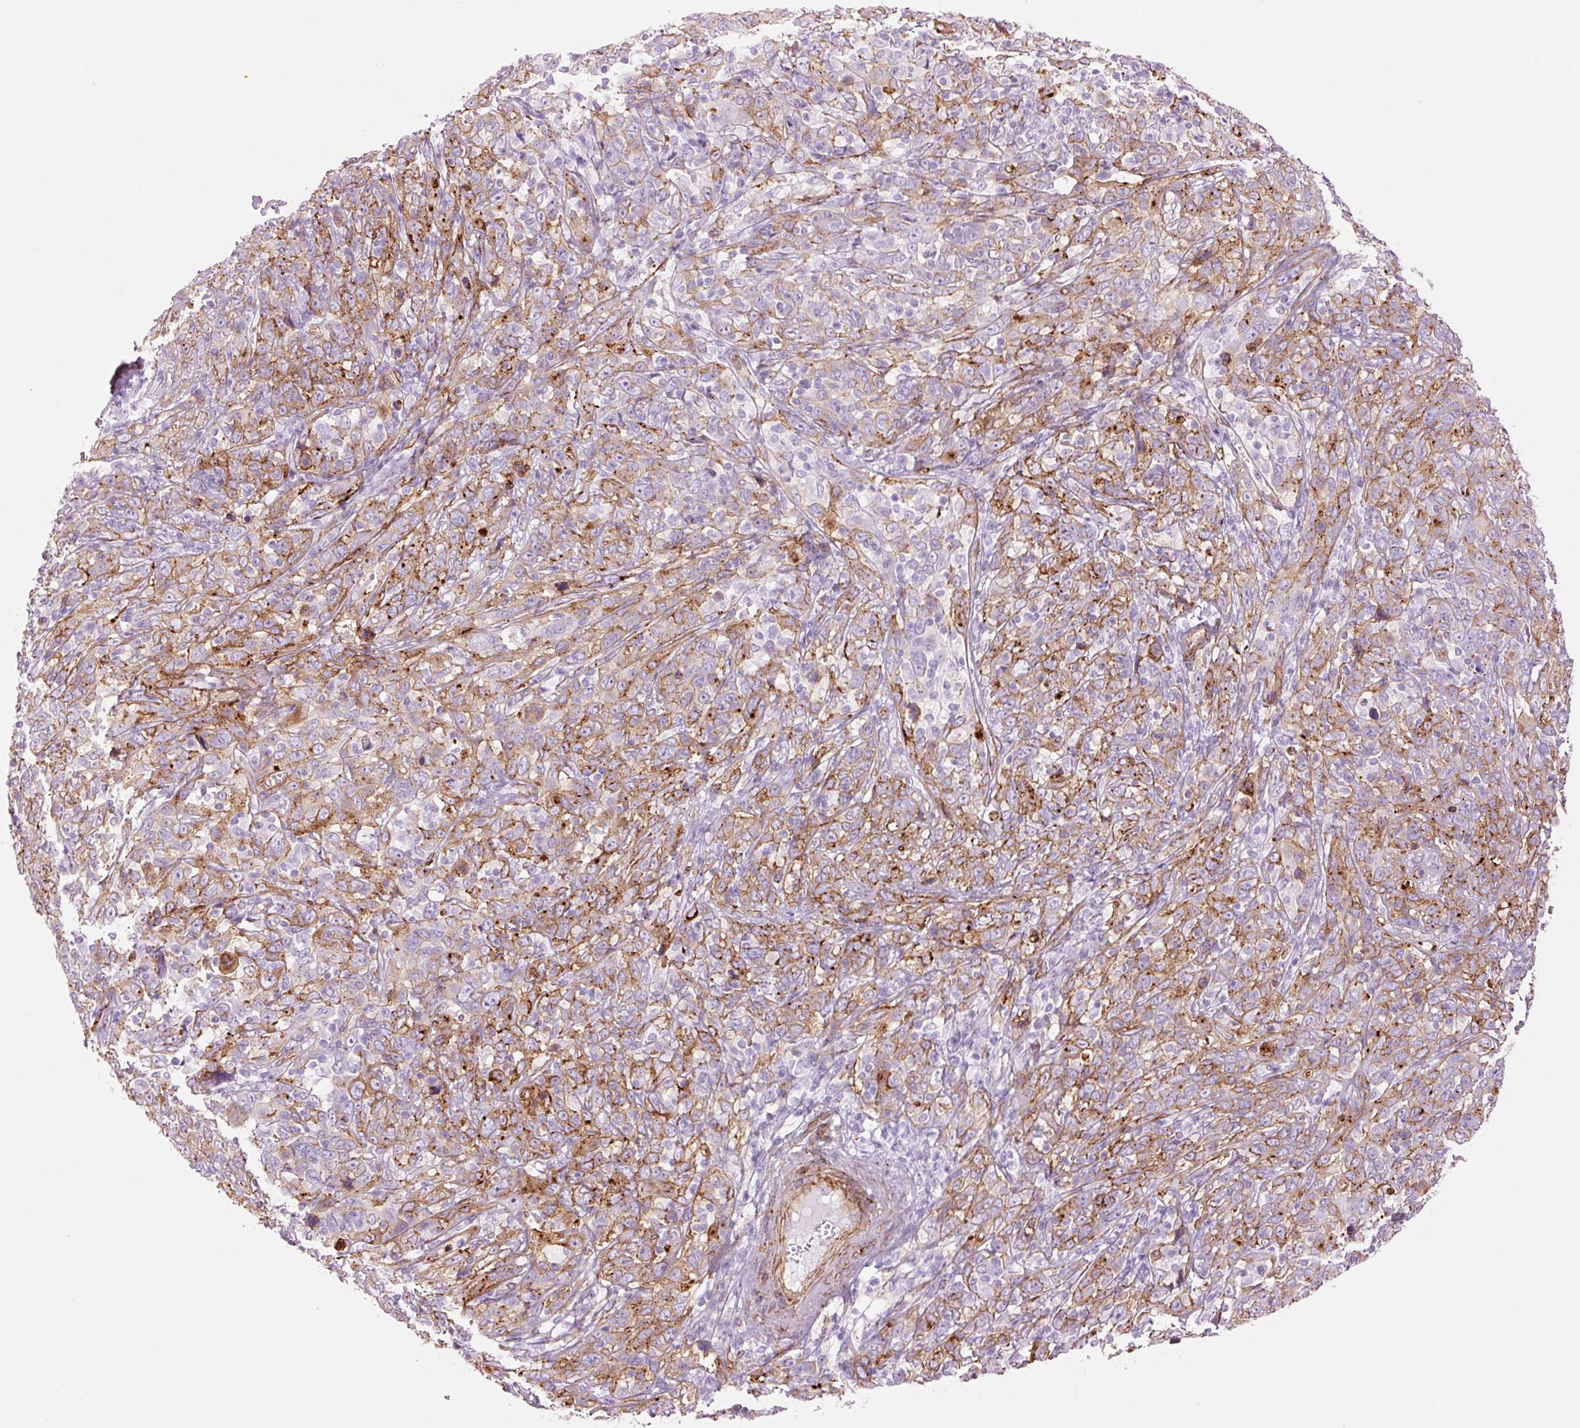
{"staining": {"intensity": "moderate", "quantity": "25%-75%", "location": "cytoplasmic/membranous"}, "tissue": "cervical cancer", "cell_type": "Tumor cells", "image_type": "cancer", "snomed": [{"axis": "morphology", "description": "Squamous cell carcinoma, NOS"}, {"axis": "topography", "description": "Cervix"}], "caption": "IHC (DAB) staining of human cervical cancer (squamous cell carcinoma) displays moderate cytoplasmic/membranous protein staining in about 25%-75% of tumor cells. The protein of interest is stained brown, and the nuclei are stained in blue (DAB (3,3'-diaminobenzidine) IHC with brightfield microscopy, high magnification).", "gene": "CAV1", "patient": {"sex": "female", "age": 46}}